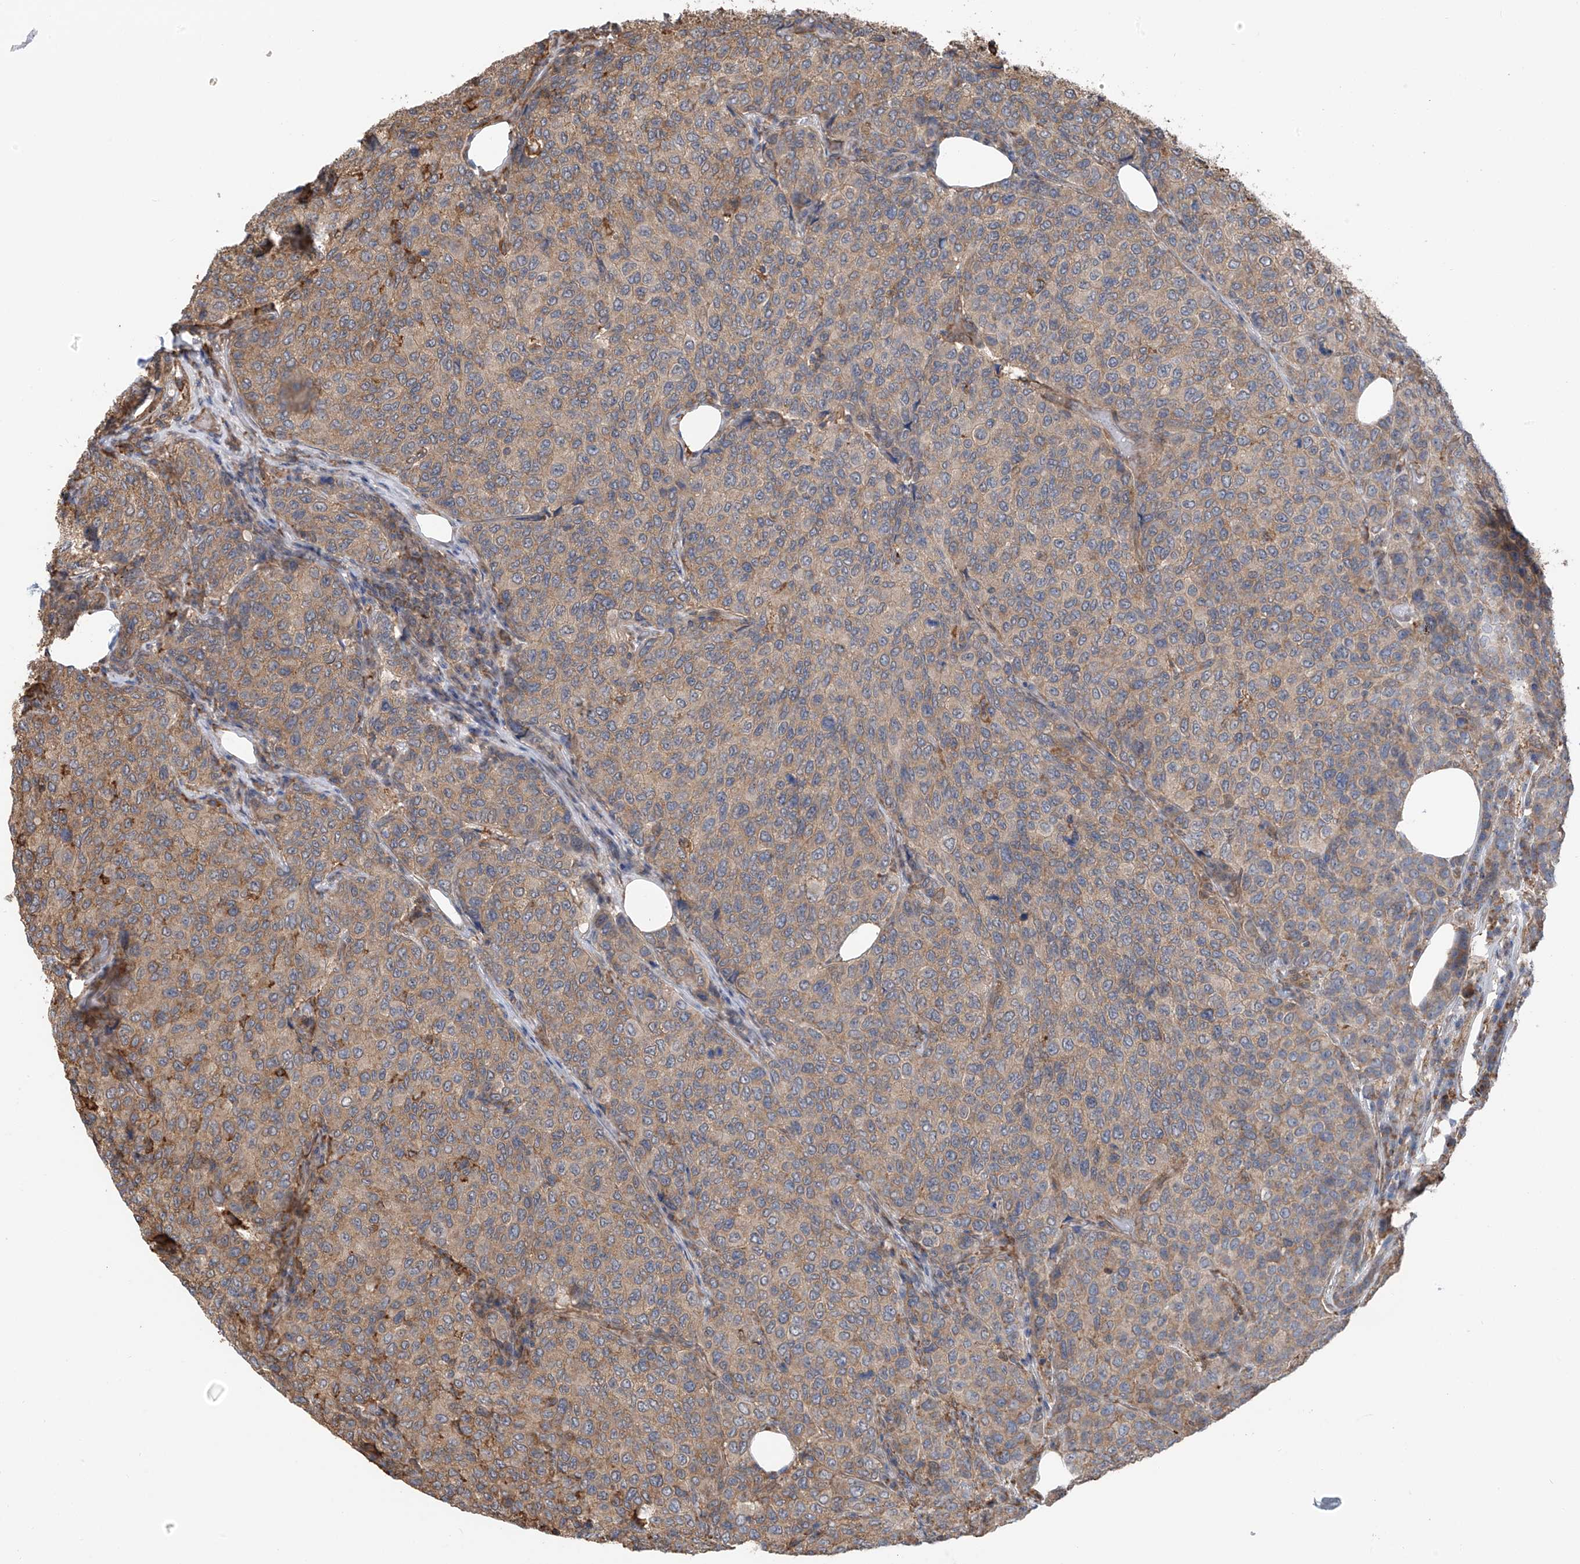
{"staining": {"intensity": "weak", "quantity": ">75%", "location": "cytoplasmic/membranous"}, "tissue": "breast cancer", "cell_type": "Tumor cells", "image_type": "cancer", "snomed": [{"axis": "morphology", "description": "Duct carcinoma"}, {"axis": "topography", "description": "Breast"}], "caption": "Immunohistochemistry (IHC) staining of invasive ductal carcinoma (breast), which displays low levels of weak cytoplasmic/membranous staining in about >75% of tumor cells indicating weak cytoplasmic/membranous protein expression. The staining was performed using DAB (brown) for protein detection and nuclei were counterstained in hematoxylin (blue).", "gene": "ZNF189", "patient": {"sex": "female", "age": 55}}